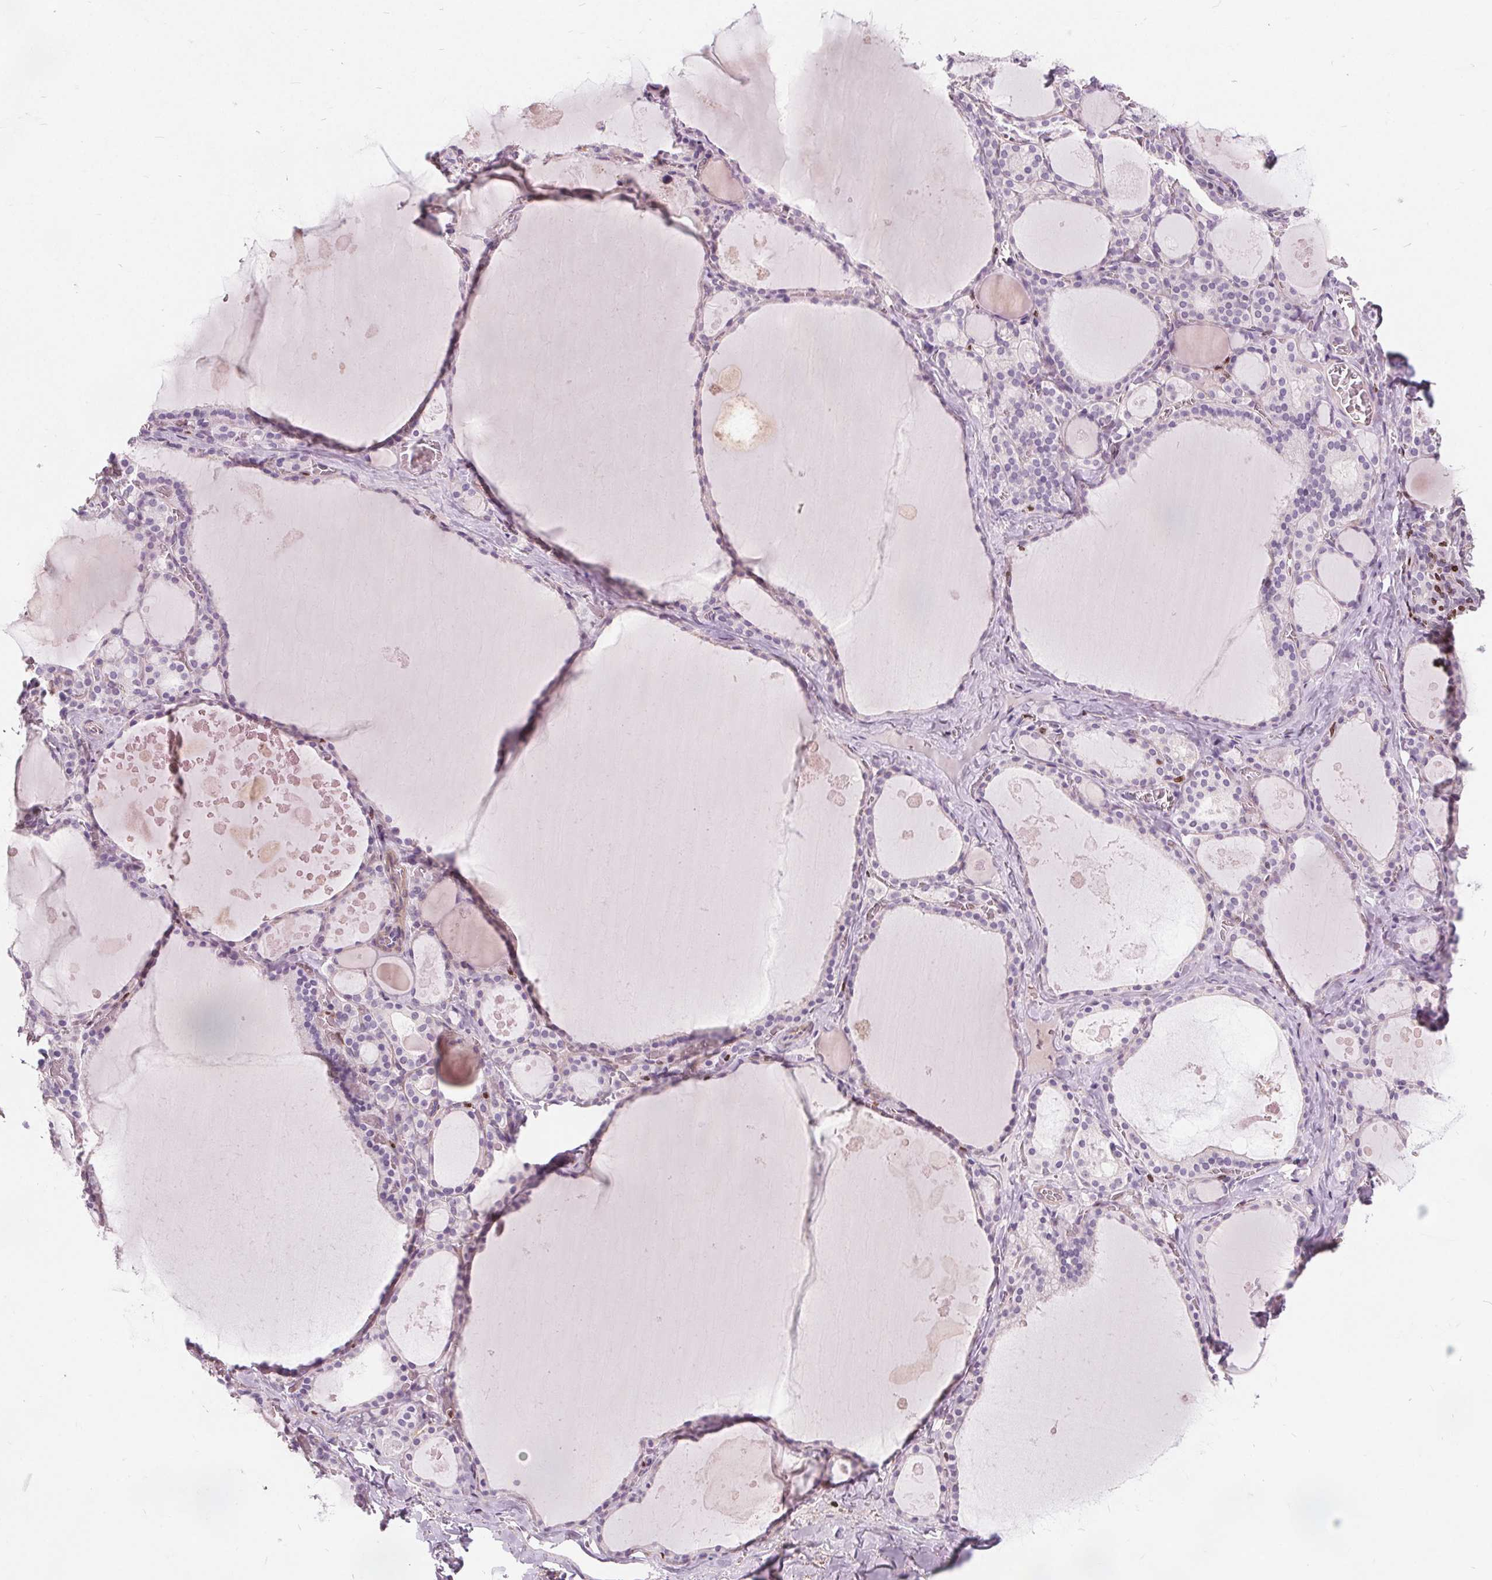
{"staining": {"intensity": "negative", "quantity": "none", "location": "none"}, "tissue": "thyroid gland", "cell_type": "Glandular cells", "image_type": "normal", "snomed": [{"axis": "morphology", "description": "Normal tissue, NOS"}, {"axis": "topography", "description": "Thyroid gland"}], "caption": "High power microscopy image of an IHC image of unremarkable thyroid gland, revealing no significant positivity in glandular cells. (DAB IHC with hematoxylin counter stain).", "gene": "ISLR2", "patient": {"sex": "male", "age": 56}}